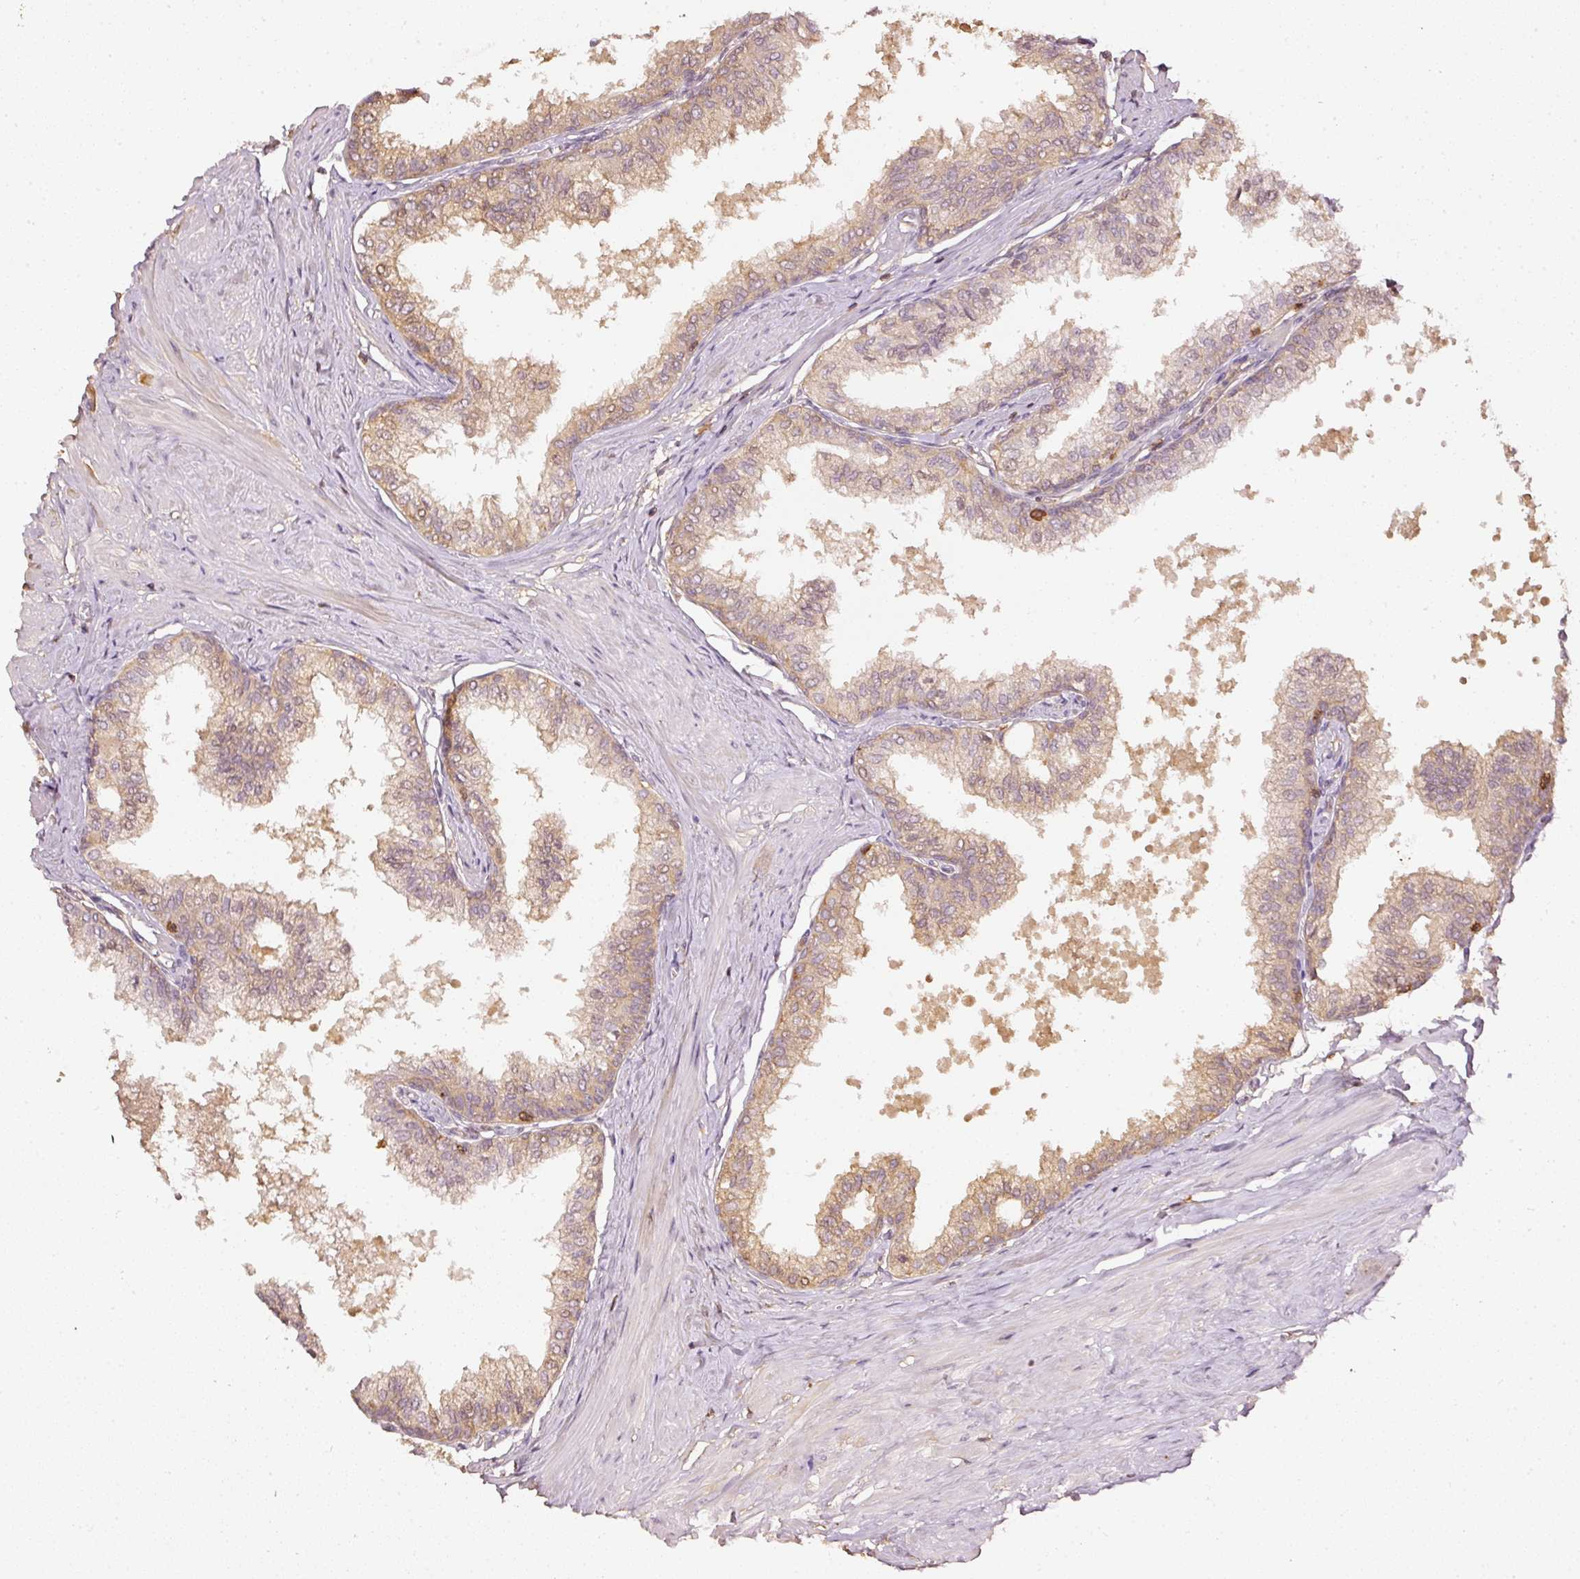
{"staining": {"intensity": "weak", "quantity": ">75%", "location": "cytoplasmic/membranous"}, "tissue": "seminal vesicle", "cell_type": "Glandular cells", "image_type": "normal", "snomed": [{"axis": "morphology", "description": "Normal tissue, NOS"}, {"axis": "topography", "description": "Prostate"}, {"axis": "topography", "description": "Seminal veicle"}], "caption": "Glandular cells exhibit low levels of weak cytoplasmic/membranous positivity in about >75% of cells in benign human seminal vesicle. (DAB (3,3'-diaminobenzidine) IHC, brown staining for protein, blue staining for nuclei).", "gene": "EVL", "patient": {"sex": "male", "age": 60}}